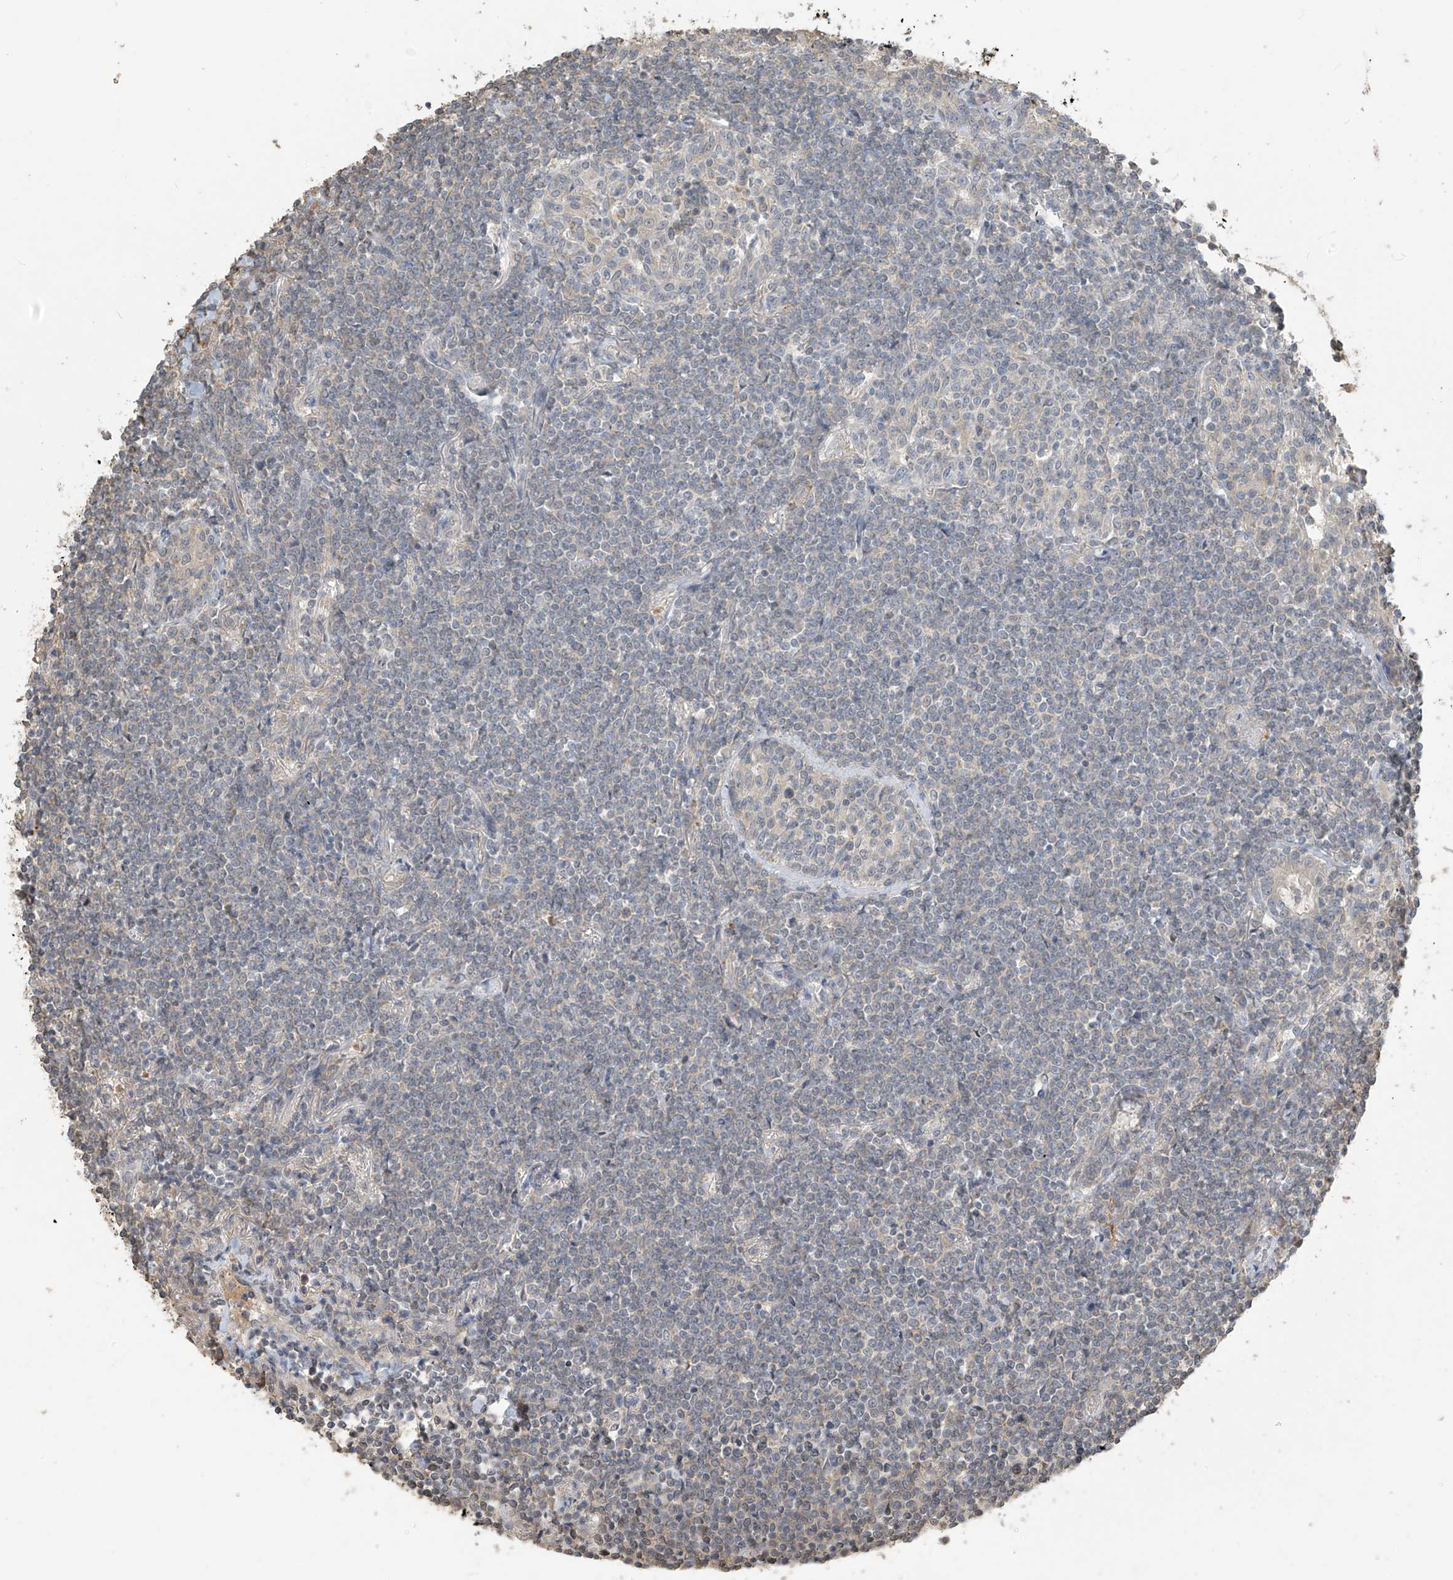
{"staining": {"intensity": "negative", "quantity": "none", "location": "none"}, "tissue": "lymphoma", "cell_type": "Tumor cells", "image_type": "cancer", "snomed": [{"axis": "morphology", "description": "Malignant lymphoma, non-Hodgkin's type, Low grade"}, {"axis": "topography", "description": "Lung"}], "caption": "A micrograph of human malignant lymphoma, non-Hodgkin's type (low-grade) is negative for staining in tumor cells.", "gene": "SLFN14", "patient": {"sex": "female", "age": 71}}